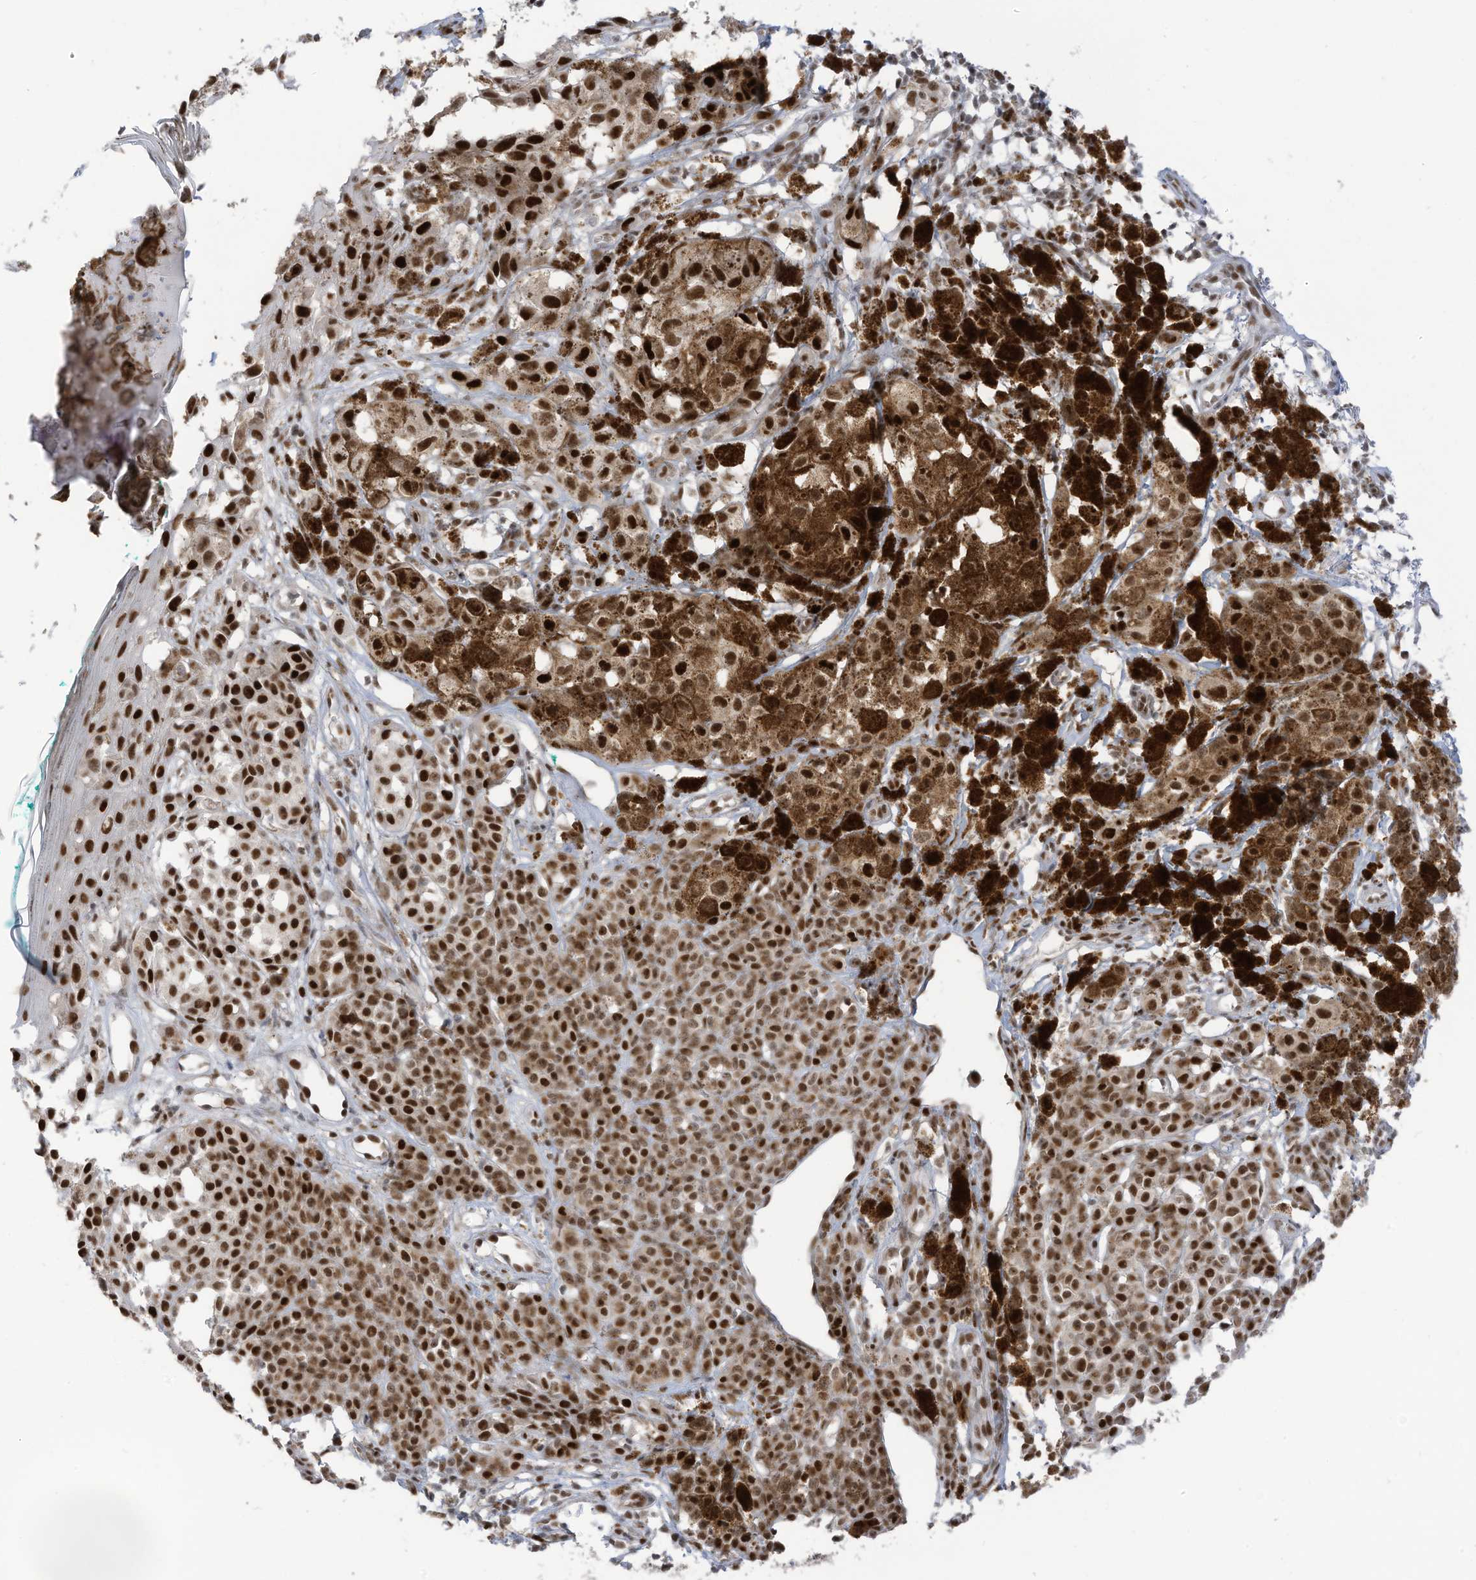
{"staining": {"intensity": "strong", "quantity": ">75%", "location": "nuclear"}, "tissue": "melanoma", "cell_type": "Tumor cells", "image_type": "cancer", "snomed": [{"axis": "morphology", "description": "Malignant melanoma, NOS"}, {"axis": "topography", "description": "Skin of leg"}], "caption": "Tumor cells reveal high levels of strong nuclear expression in about >75% of cells in melanoma. Using DAB (3,3'-diaminobenzidine) (brown) and hematoxylin (blue) stains, captured at high magnification using brightfield microscopy.", "gene": "ZCWPW2", "patient": {"sex": "female", "age": 72}}